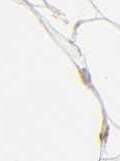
{"staining": {"intensity": "moderate", "quantity": "25%-75%", "location": "cytoplasmic/membranous,nuclear"}, "tissue": "adipose tissue", "cell_type": "Adipocytes", "image_type": "normal", "snomed": [{"axis": "morphology", "description": "Normal tissue, NOS"}, {"axis": "topography", "description": "Breast"}, {"axis": "topography", "description": "Soft tissue"}], "caption": "The histopathology image demonstrates staining of normal adipose tissue, revealing moderate cytoplasmic/membranous,nuclear protein expression (brown color) within adipocytes.", "gene": "XRCC1", "patient": {"sex": "female", "age": 25}}